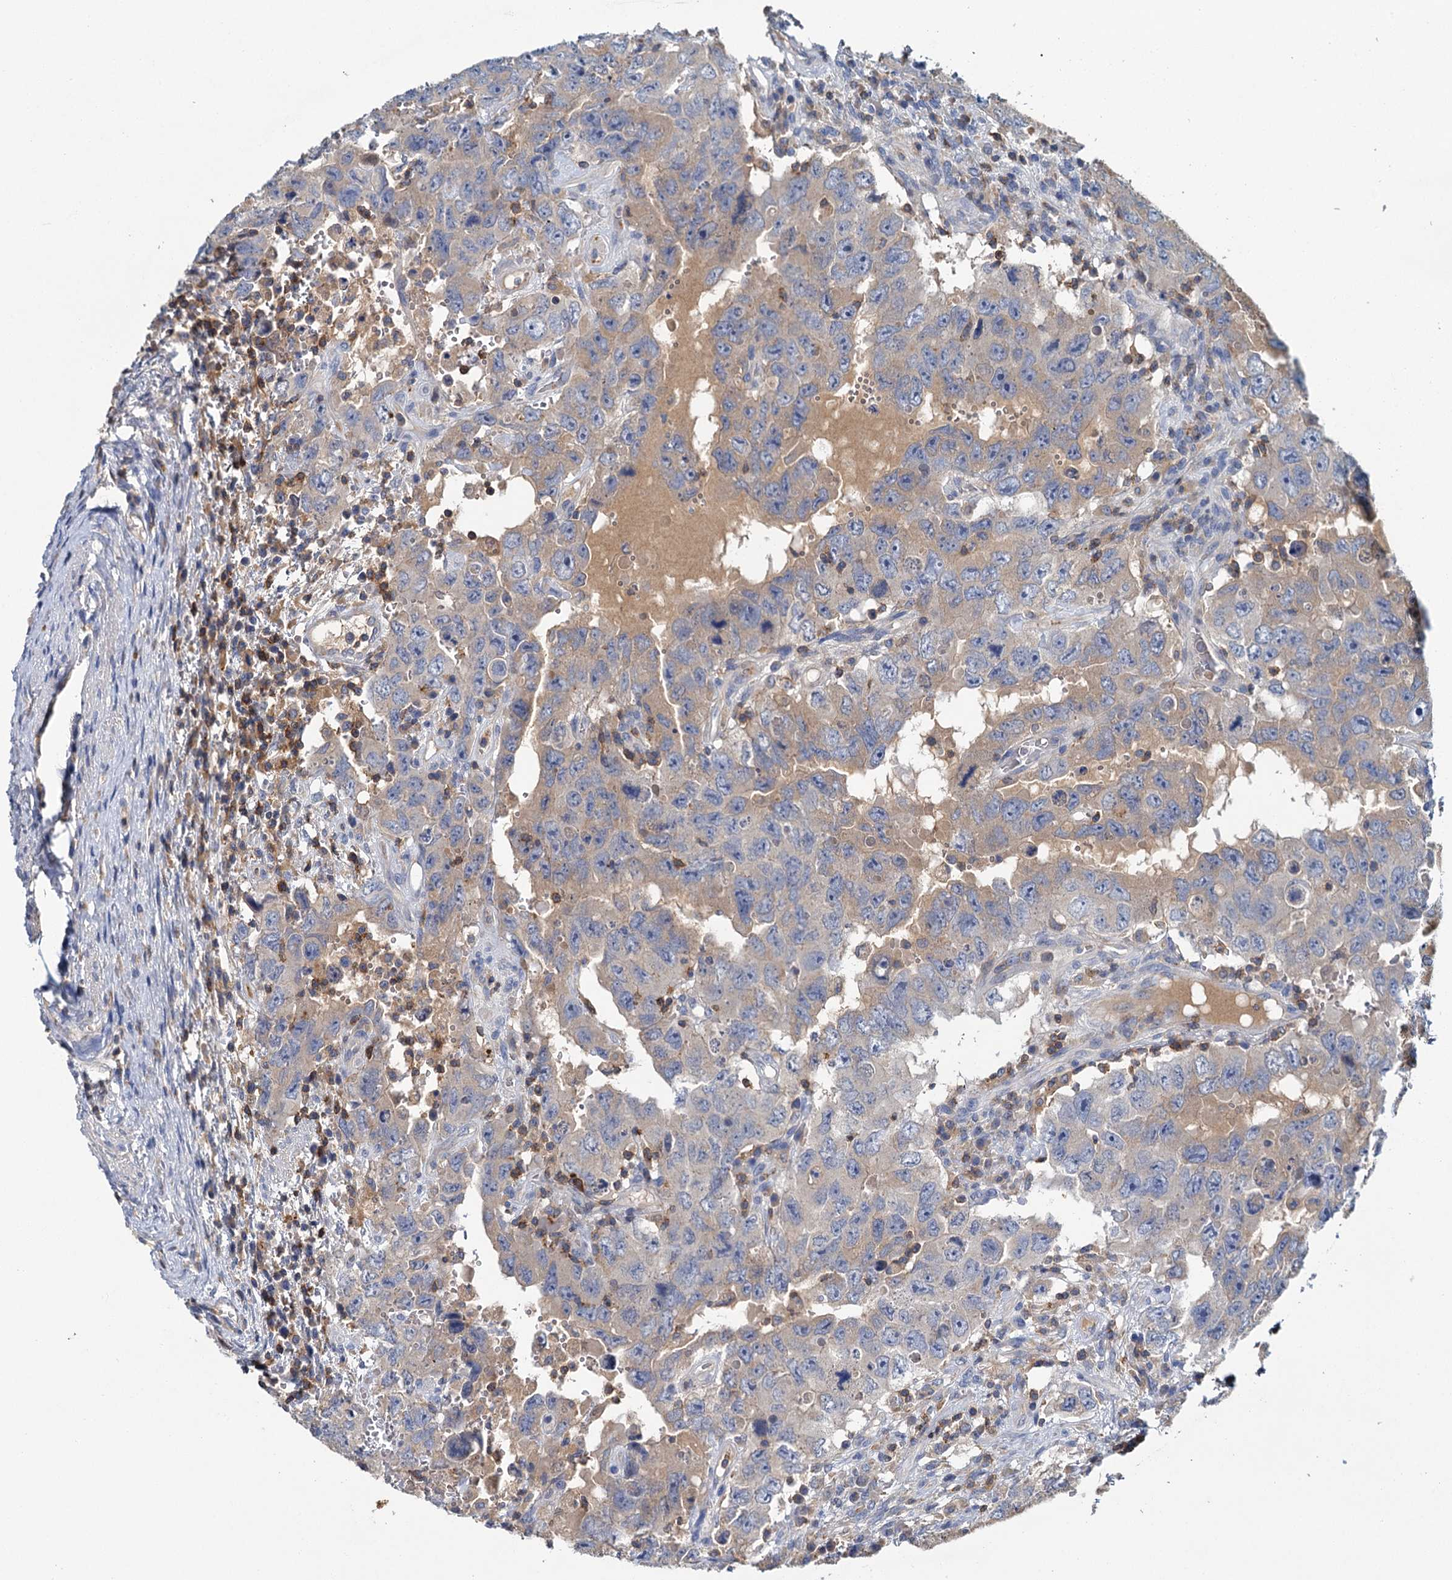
{"staining": {"intensity": "weak", "quantity": "<25%", "location": "cytoplasmic/membranous"}, "tissue": "testis cancer", "cell_type": "Tumor cells", "image_type": "cancer", "snomed": [{"axis": "morphology", "description": "Carcinoma, Embryonal, NOS"}, {"axis": "topography", "description": "Testis"}], "caption": "An image of human testis cancer is negative for staining in tumor cells. Brightfield microscopy of IHC stained with DAB (brown) and hematoxylin (blue), captured at high magnification.", "gene": "FGFR2", "patient": {"sex": "male", "age": 26}}